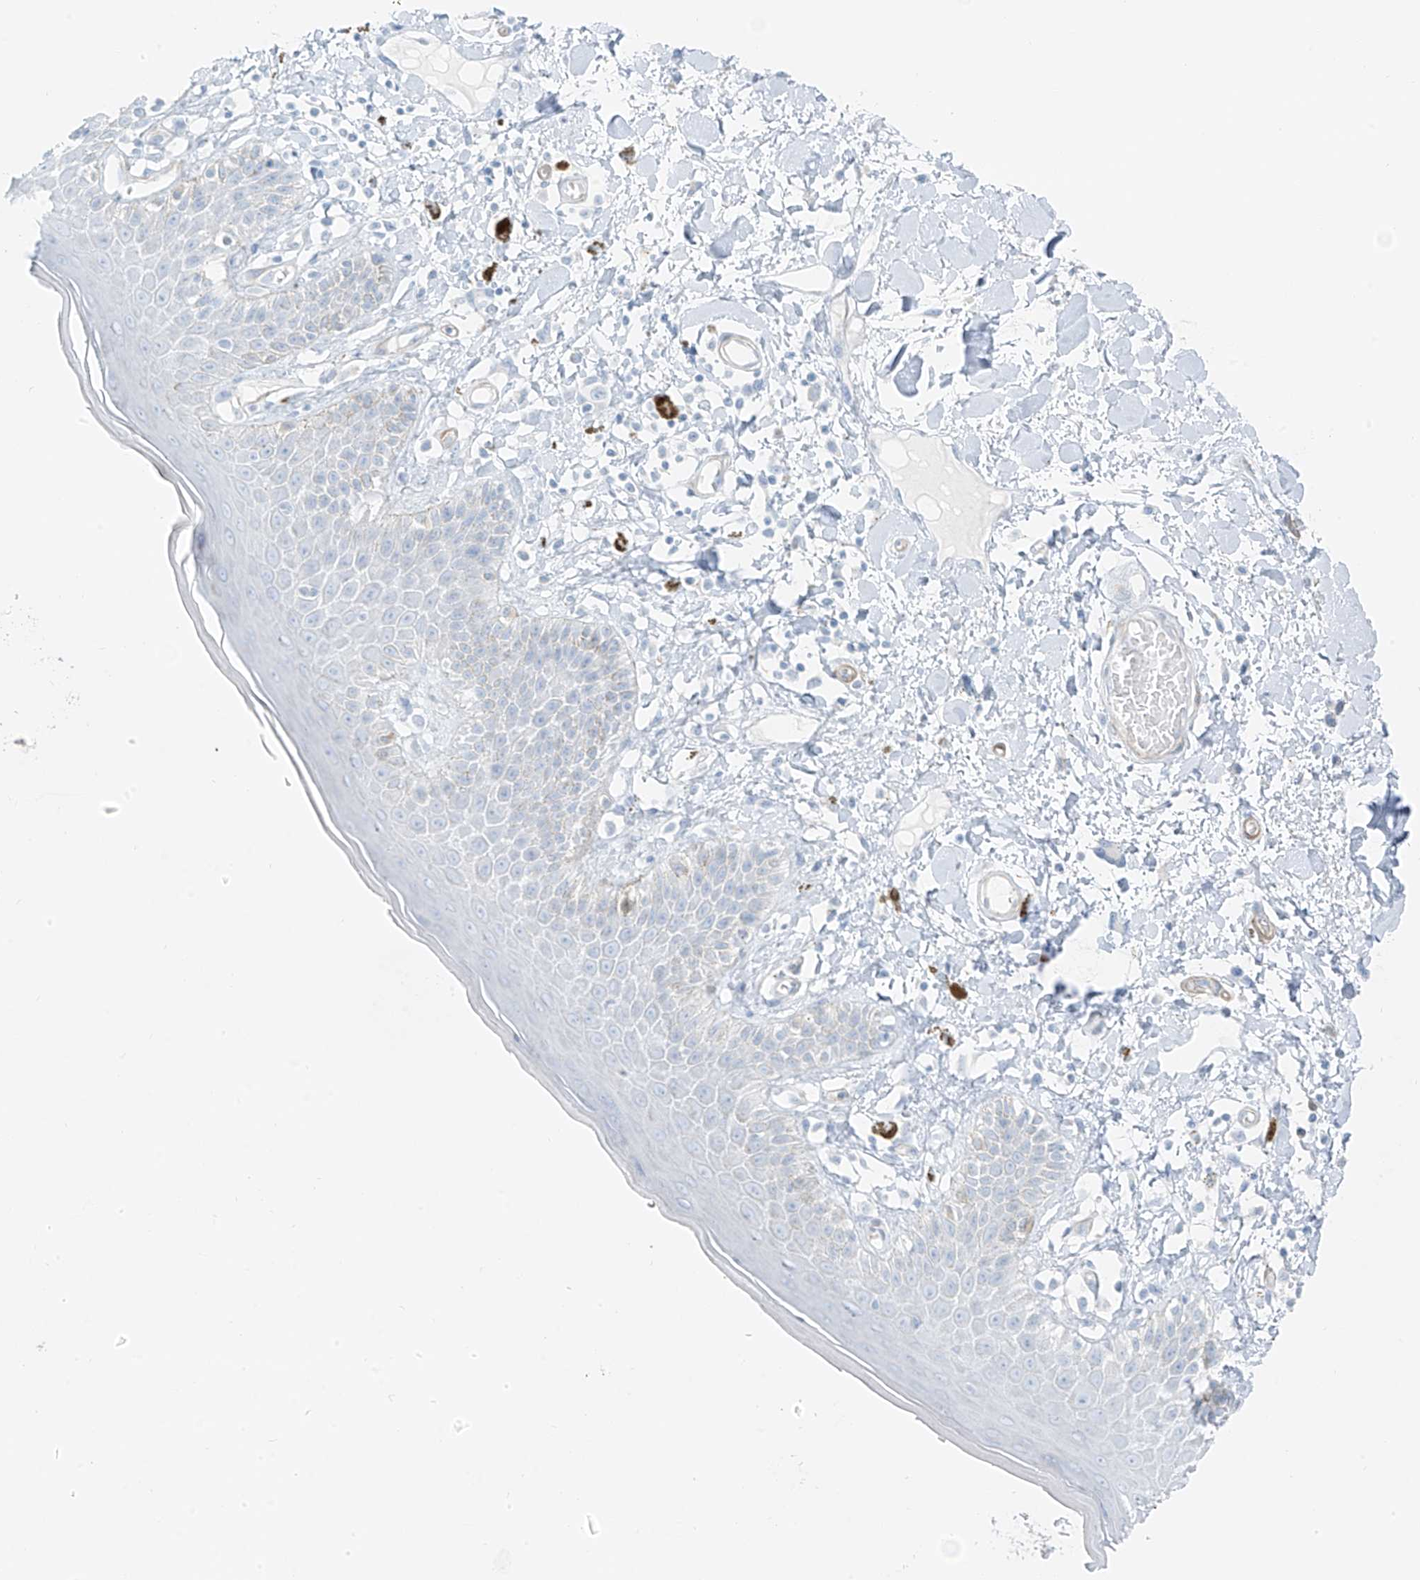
{"staining": {"intensity": "negative", "quantity": "none", "location": "none"}, "tissue": "skin", "cell_type": "Epidermal cells", "image_type": "normal", "snomed": [{"axis": "morphology", "description": "Normal tissue, NOS"}, {"axis": "topography", "description": "Anal"}], "caption": "Immunohistochemical staining of benign skin shows no significant positivity in epidermal cells.", "gene": "SMCP", "patient": {"sex": "female", "age": 78}}